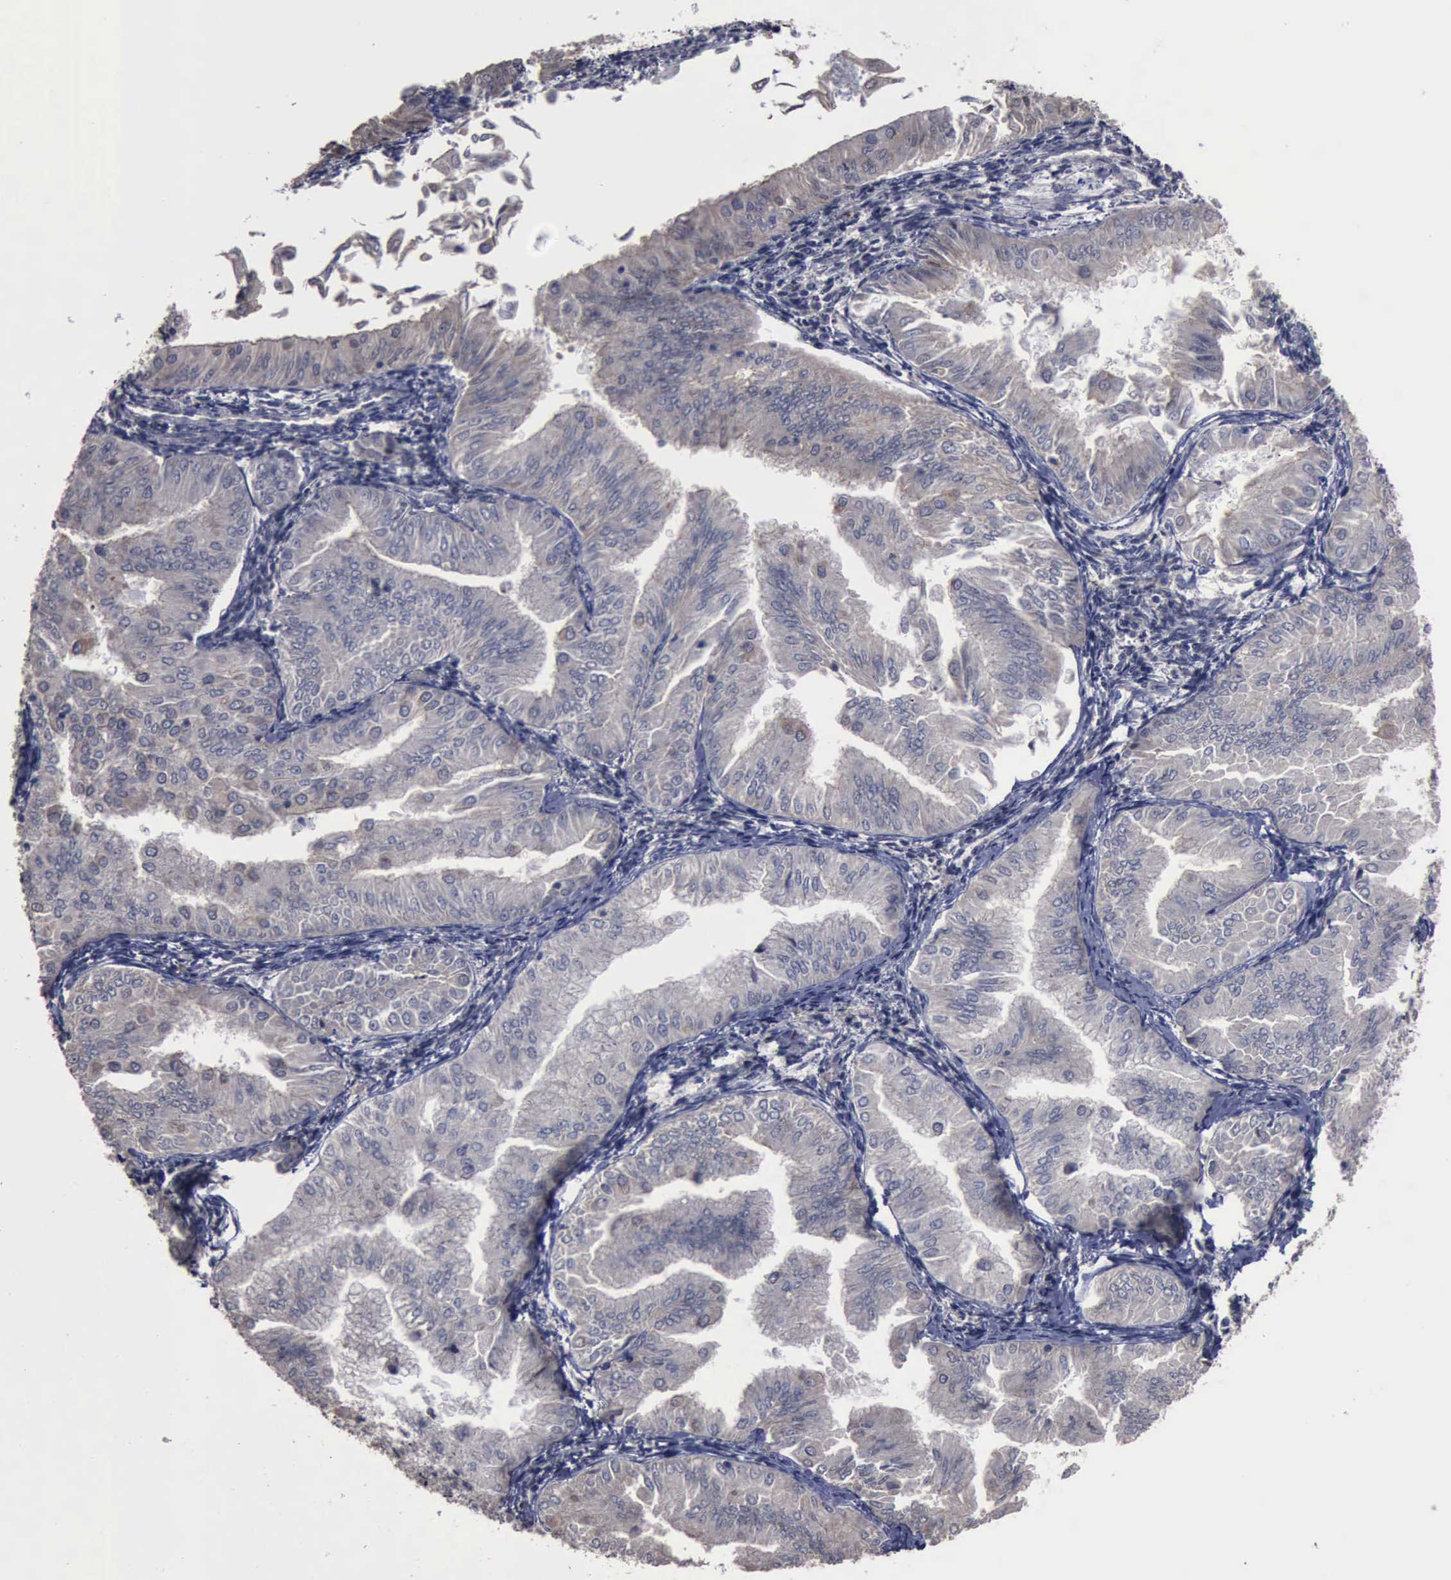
{"staining": {"intensity": "weak", "quantity": "<25%", "location": "cytoplasmic/membranous"}, "tissue": "endometrial cancer", "cell_type": "Tumor cells", "image_type": "cancer", "snomed": [{"axis": "morphology", "description": "Adenocarcinoma, NOS"}, {"axis": "topography", "description": "Endometrium"}], "caption": "DAB (3,3'-diaminobenzidine) immunohistochemical staining of adenocarcinoma (endometrial) demonstrates no significant staining in tumor cells.", "gene": "CRKL", "patient": {"sex": "female", "age": 53}}